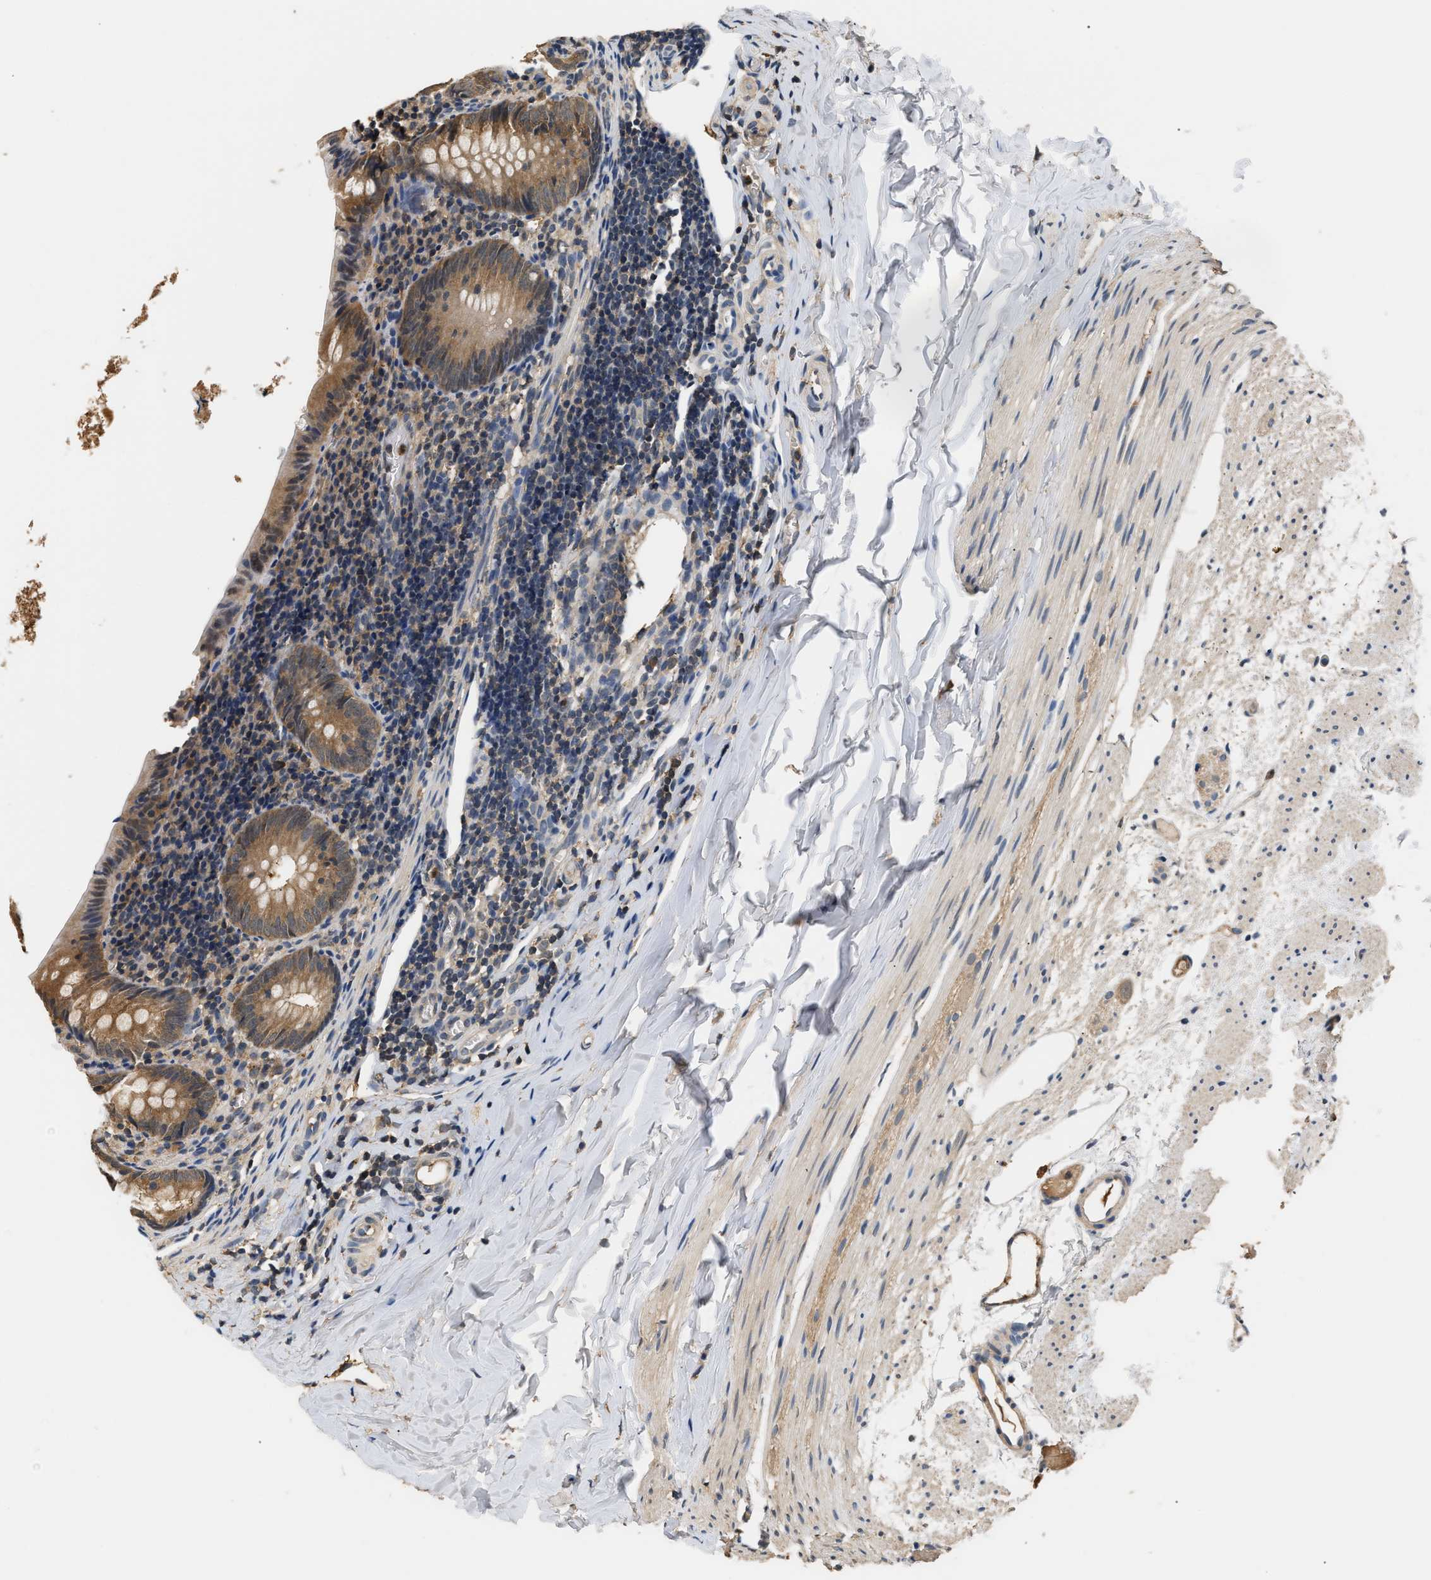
{"staining": {"intensity": "moderate", "quantity": ">75%", "location": "cytoplasmic/membranous"}, "tissue": "appendix", "cell_type": "Glandular cells", "image_type": "normal", "snomed": [{"axis": "morphology", "description": "Normal tissue, NOS"}, {"axis": "topography", "description": "Appendix"}], "caption": "Immunohistochemical staining of normal appendix reveals >75% levels of moderate cytoplasmic/membranous protein expression in about >75% of glandular cells.", "gene": "GPI", "patient": {"sex": "male", "age": 1}}